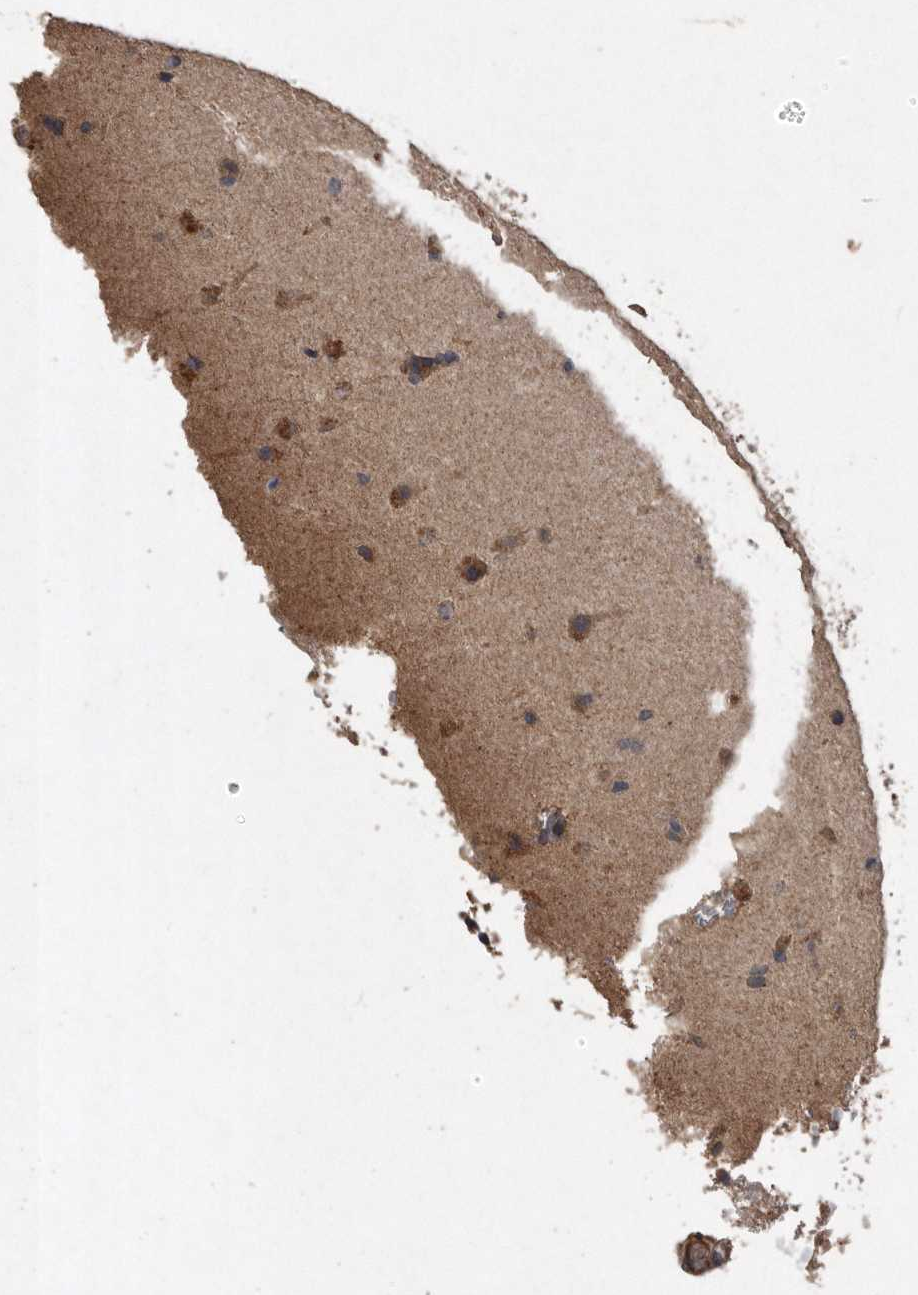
{"staining": {"intensity": "weak", "quantity": "25%-75%", "location": "cytoplasmic/membranous"}, "tissue": "glioma", "cell_type": "Tumor cells", "image_type": "cancer", "snomed": [{"axis": "morphology", "description": "Glioma, malignant, Low grade"}, {"axis": "topography", "description": "Brain"}], "caption": "IHC (DAB (3,3'-diaminobenzidine)) staining of malignant glioma (low-grade) displays weak cytoplasmic/membranous protein expression in approximately 25%-75% of tumor cells.", "gene": "NRBP1", "patient": {"sex": "female", "age": 37}}